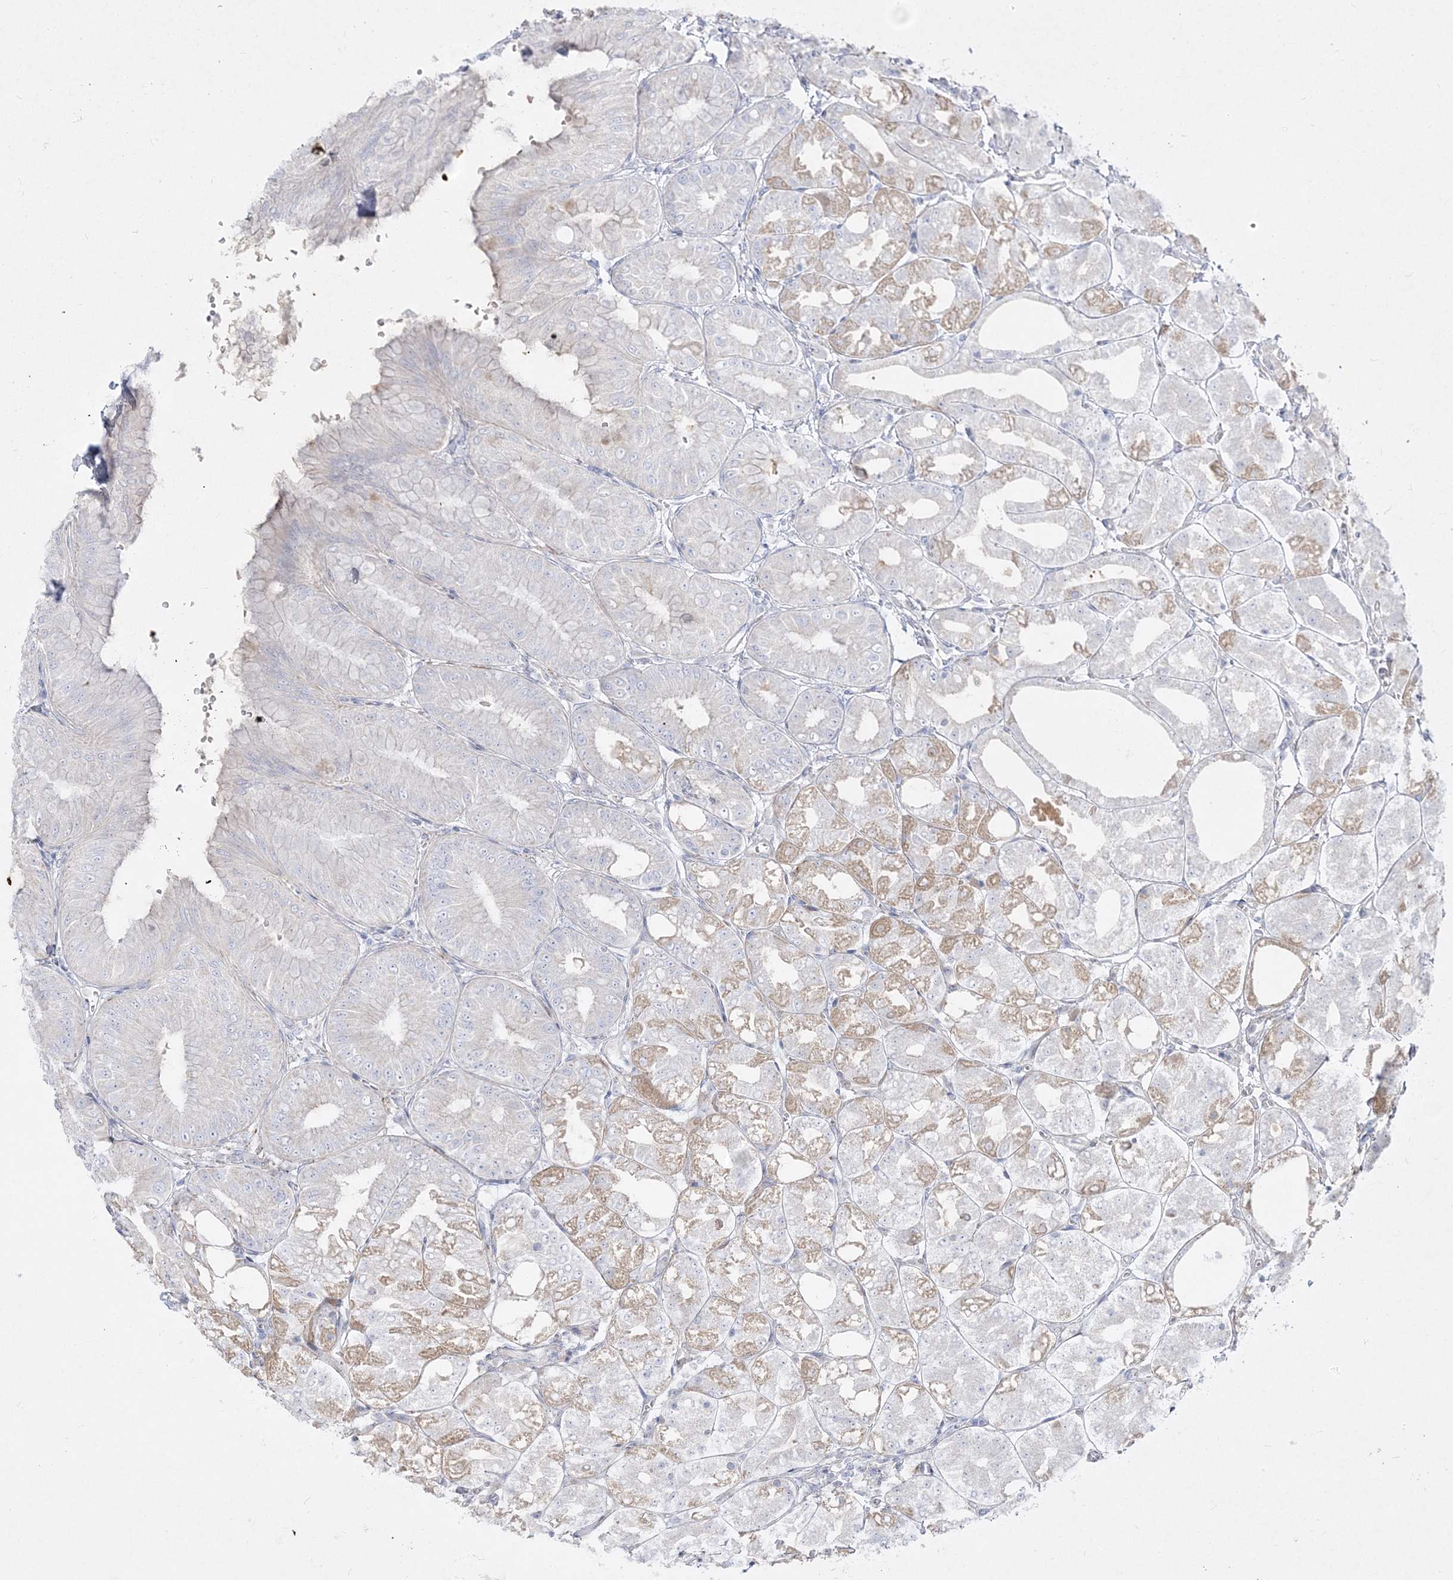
{"staining": {"intensity": "weak", "quantity": "<25%", "location": "cytoplasmic/membranous"}, "tissue": "stomach", "cell_type": "Glandular cells", "image_type": "normal", "snomed": [{"axis": "morphology", "description": "Normal tissue, NOS"}, {"axis": "topography", "description": "Stomach, lower"}], "caption": "IHC histopathology image of normal human stomach stained for a protein (brown), which demonstrates no expression in glandular cells. (DAB (3,3'-diaminobenzidine) immunohistochemistry (IHC) visualized using brightfield microscopy, high magnification).", "gene": "GPAT2", "patient": {"sex": "male", "age": 71}}